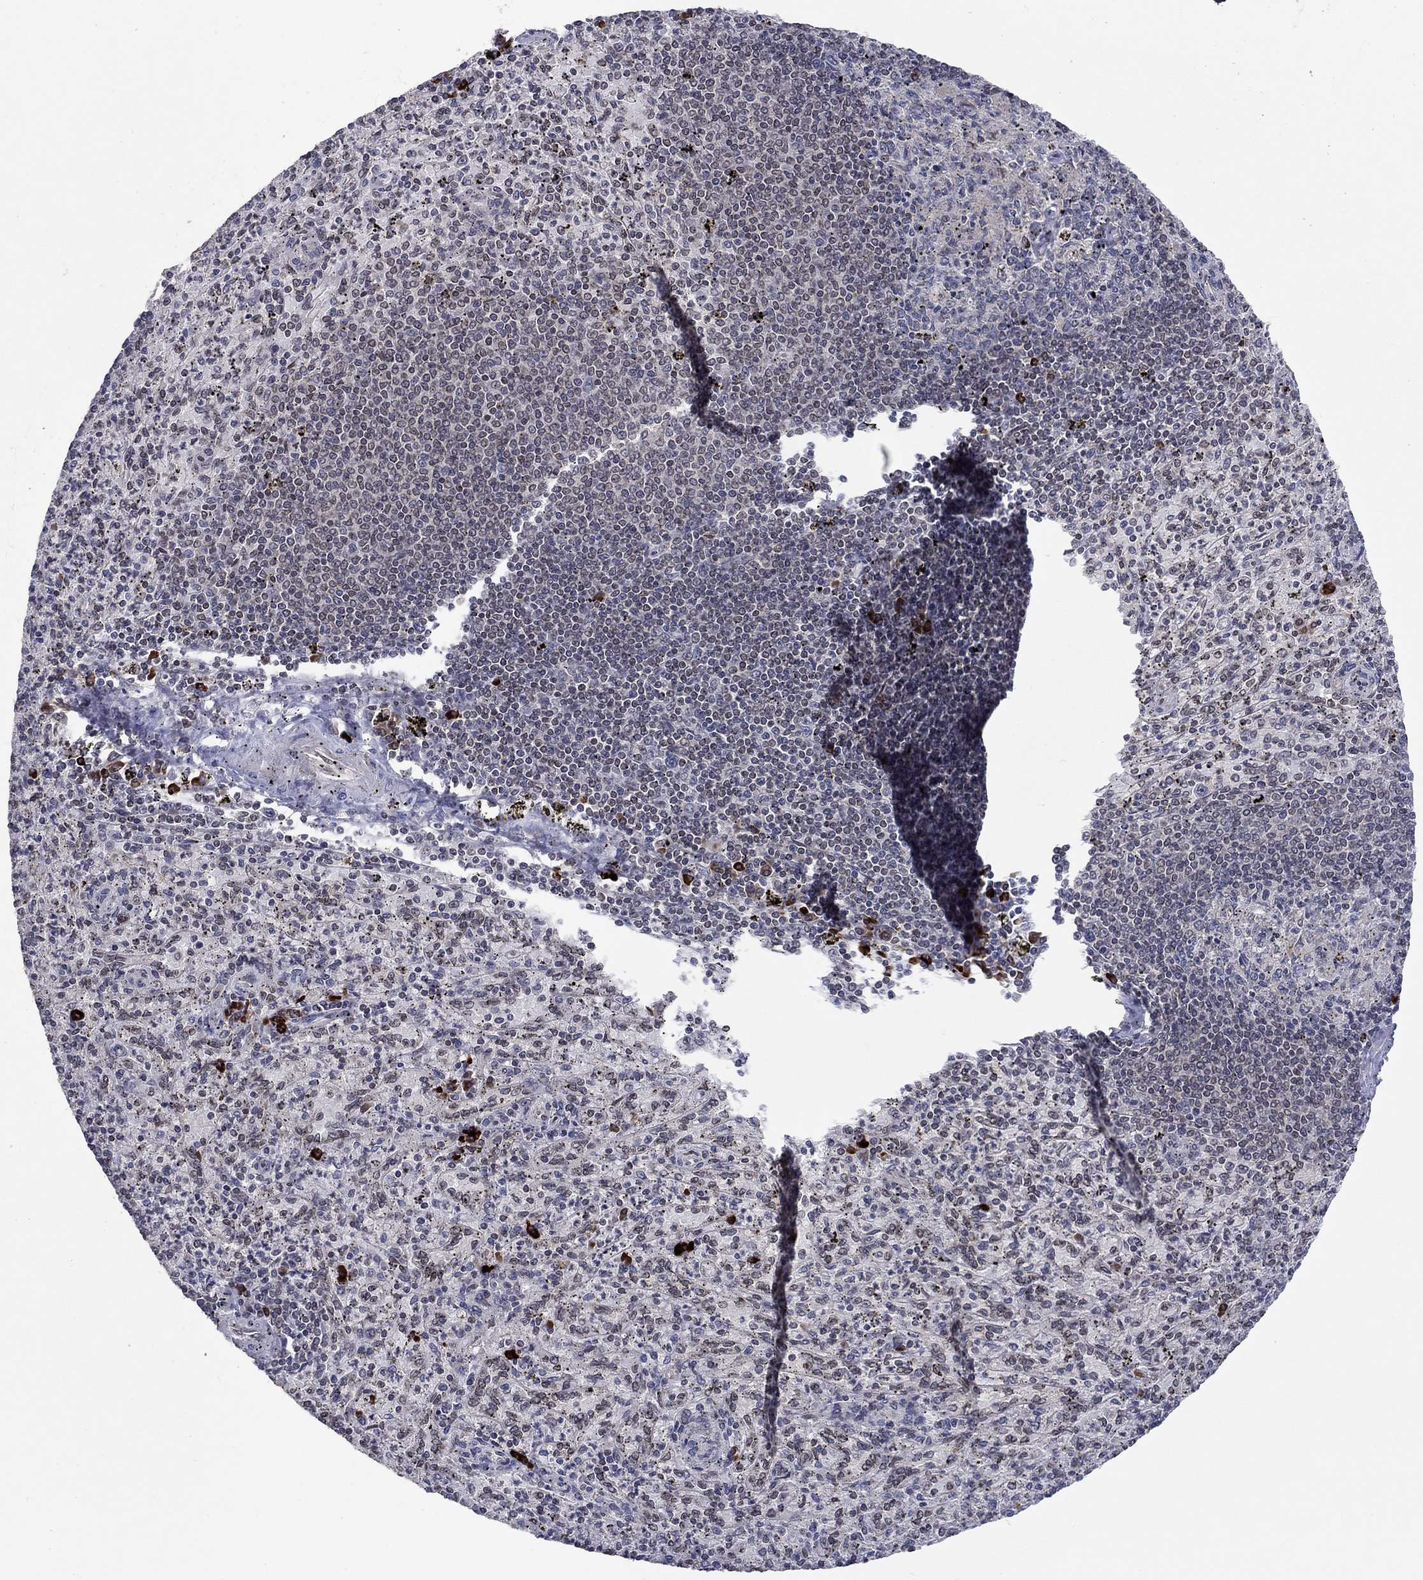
{"staining": {"intensity": "negative", "quantity": "none", "location": "none"}, "tissue": "spleen", "cell_type": "Cells in red pulp", "image_type": "normal", "snomed": [{"axis": "morphology", "description": "Normal tissue, NOS"}, {"axis": "topography", "description": "Spleen"}], "caption": "IHC image of benign spleen: spleen stained with DAB (3,3'-diaminobenzidine) exhibits no significant protein expression in cells in red pulp.", "gene": "CETN3", "patient": {"sex": "male", "age": 60}}